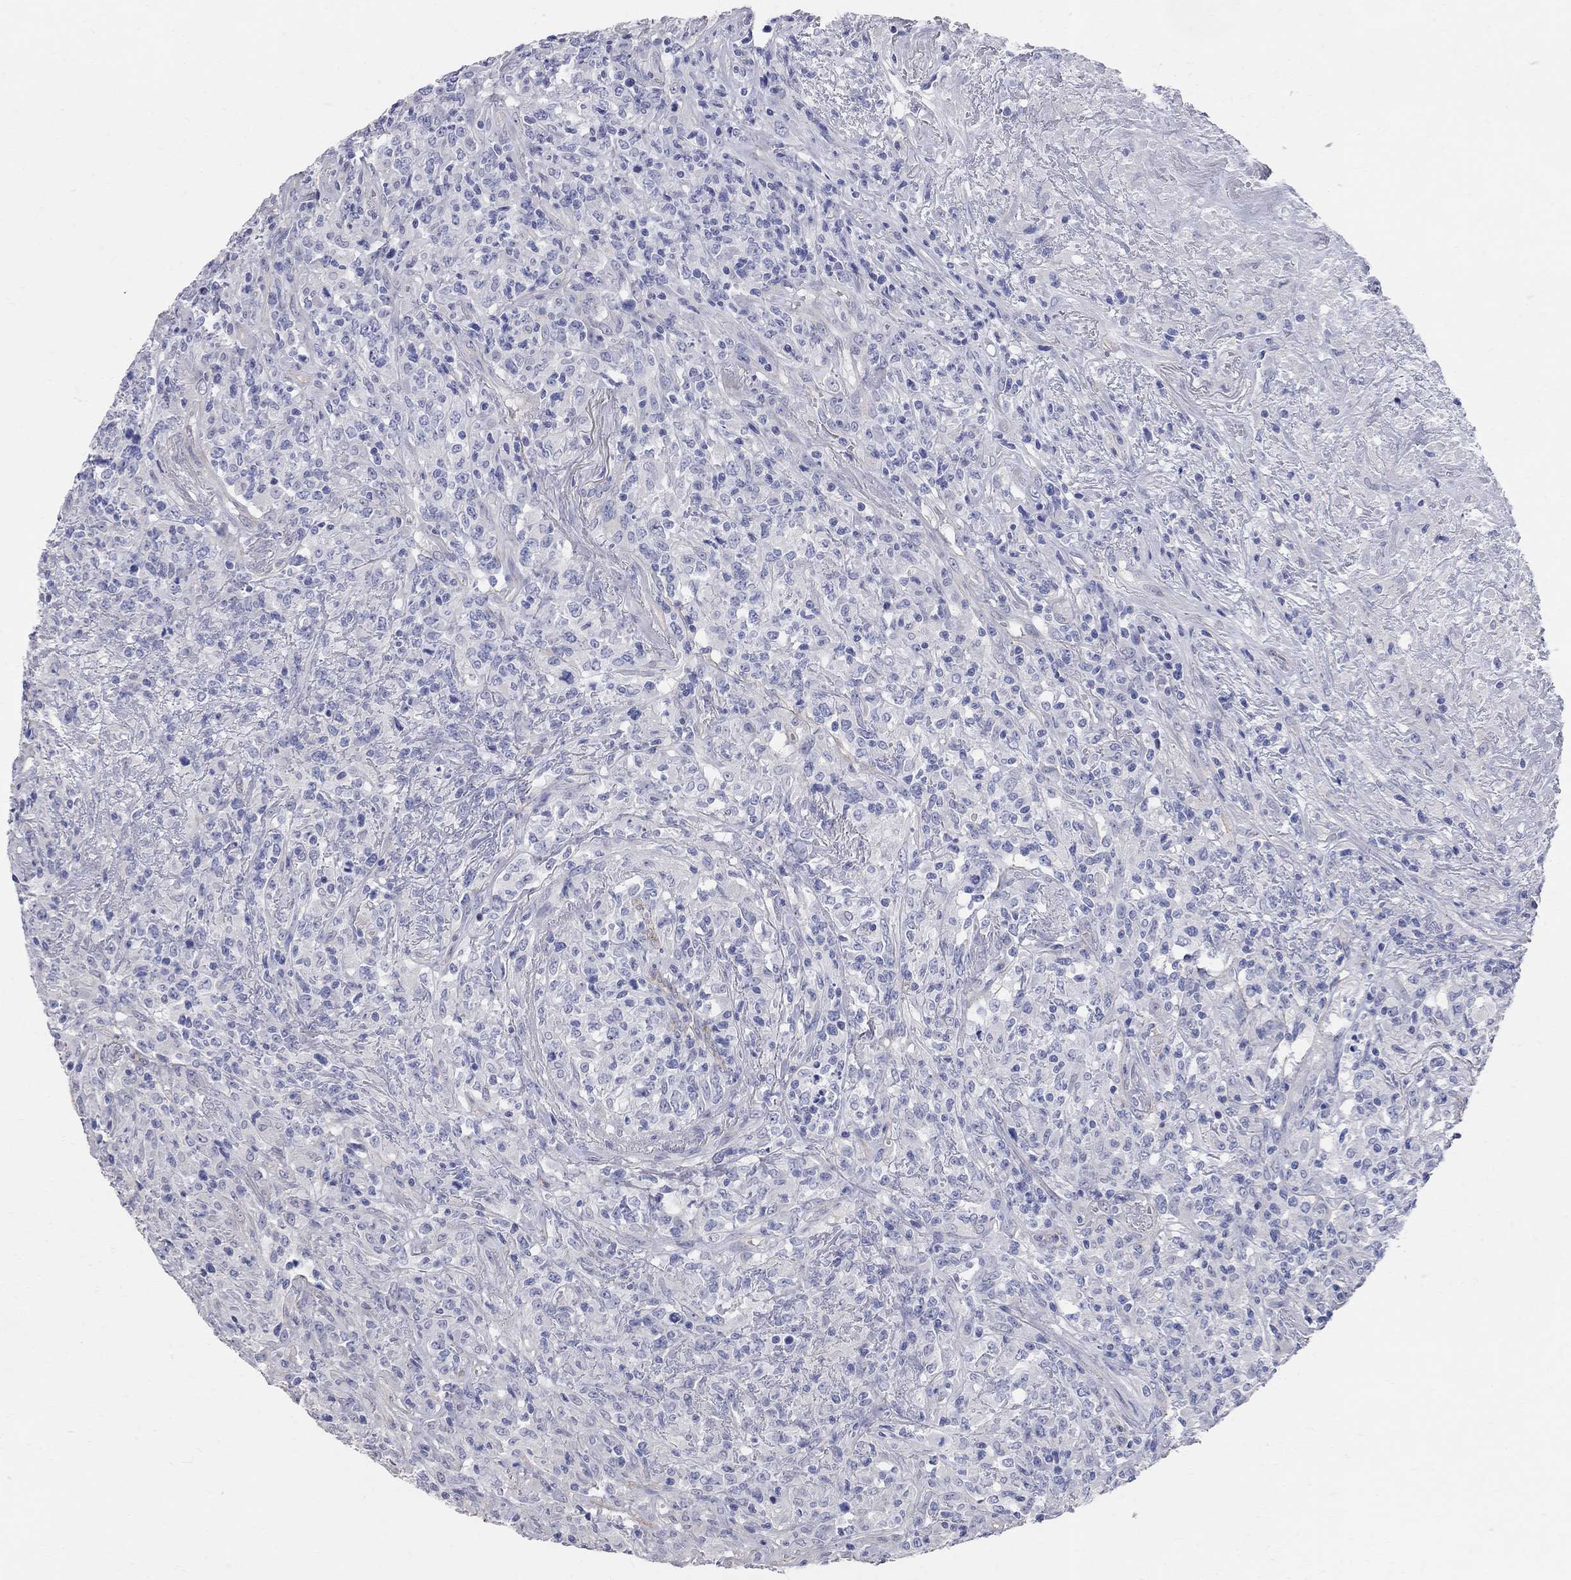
{"staining": {"intensity": "negative", "quantity": "none", "location": "none"}, "tissue": "lymphoma", "cell_type": "Tumor cells", "image_type": "cancer", "snomed": [{"axis": "morphology", "description": "Malignant lymphoma, non-Hodgkin's type, High grade"}, {"axis": "topography", "description": "Lung"}], "caption": "The IHC histopathology image has no significant staining in tumor cells of lymphoma tissue.", "gene": "AOX1", "patient": {"sex": "male", "age": 79}}